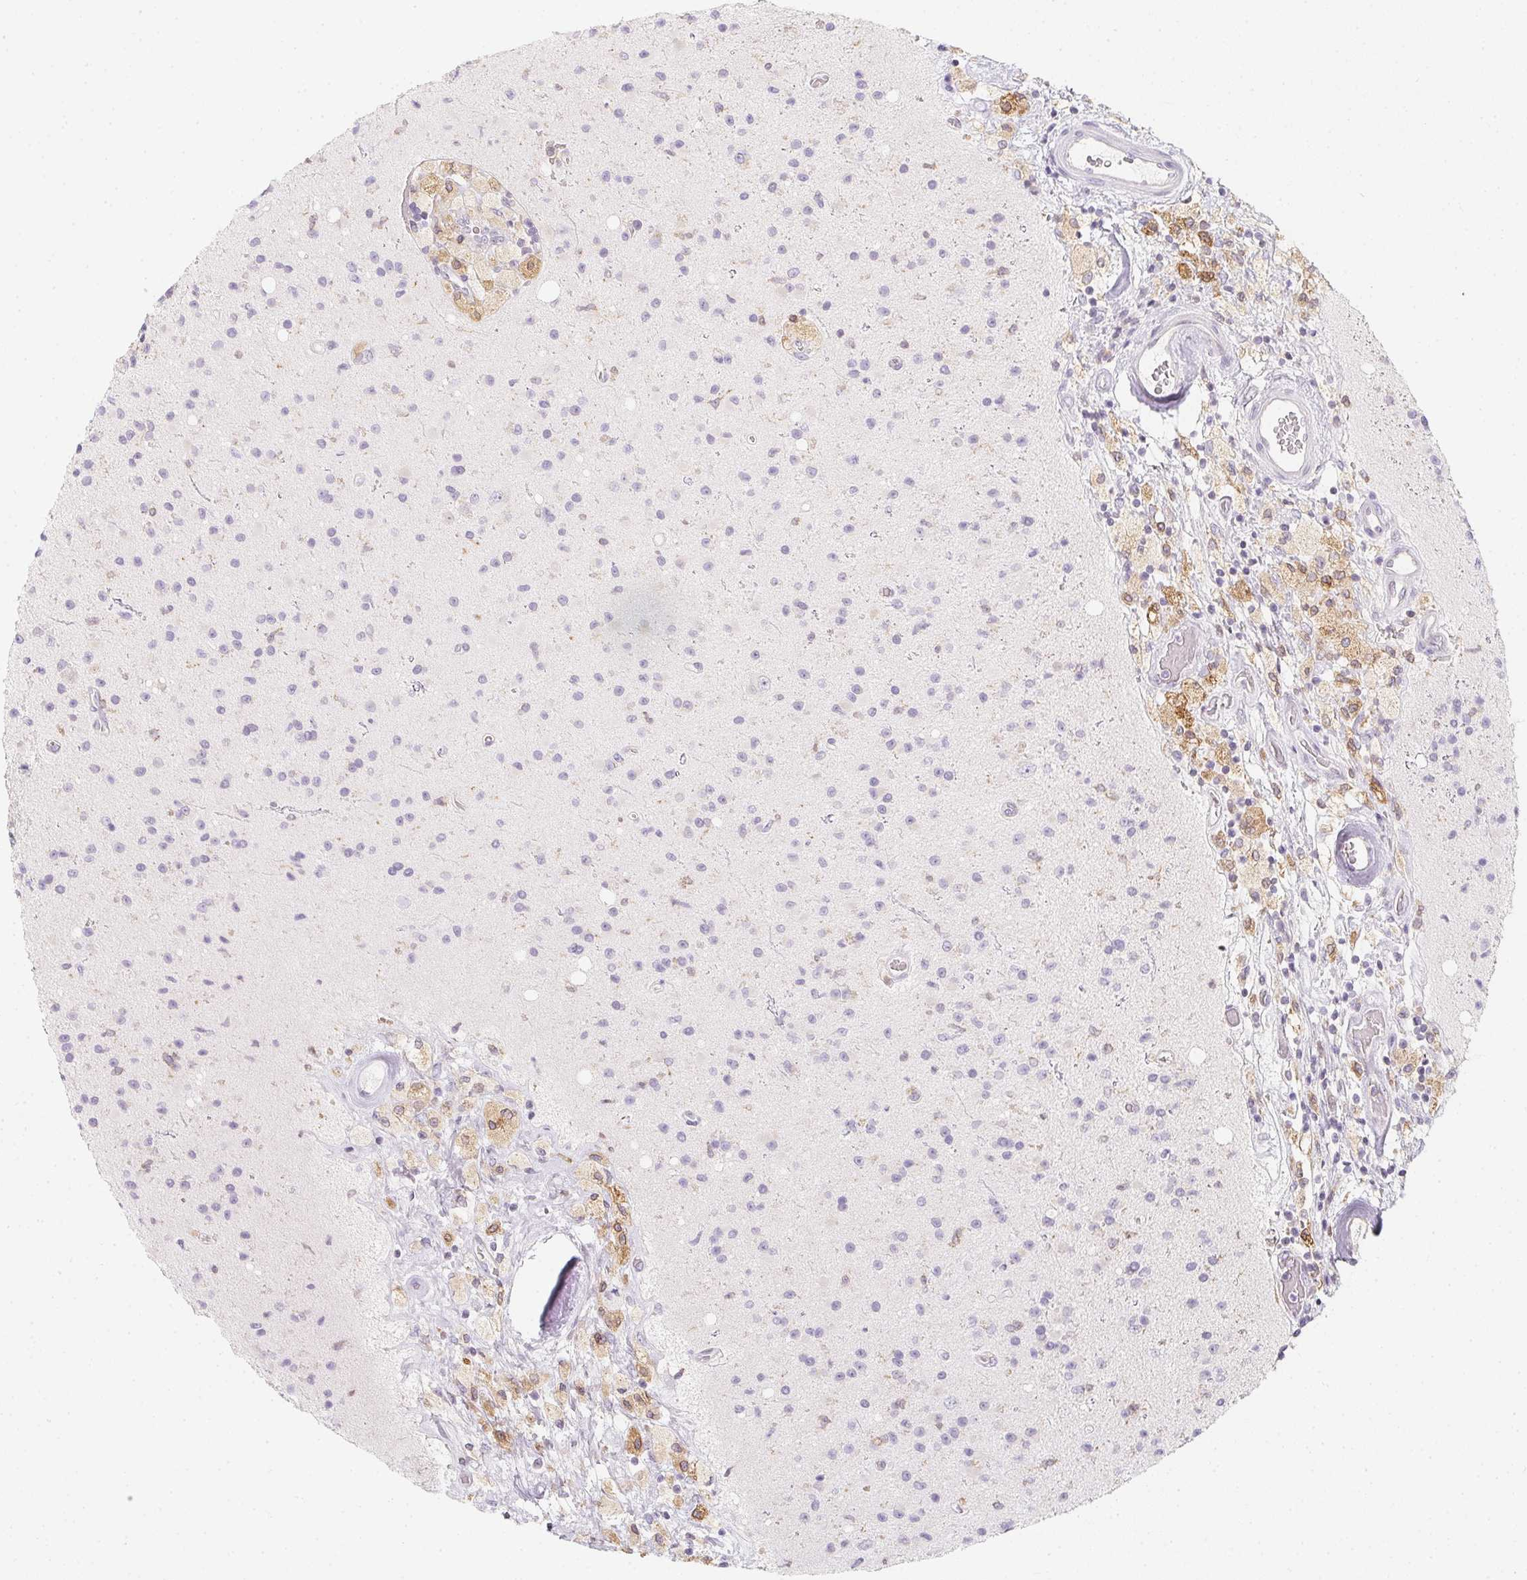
{"staining": {"intensity": "negative", "quantity": "none", "location": "none"}, "tissue": "glioma", "cell_type": "Tumor cells", "image_type": "cancer", "snomed": [{"axis": "morphology", "description": "Glioma, malignant, High grade"}, {"axis": "topography", "description": "Brain"}], "caption": "High power microscopy micrograph of an immunohistochemistry (IHC) image of glioma, revealing no significant positivity in tumor cells. The staining was performed using DAB to visualize the protein expression in brown, while the nuclei were stained in blue with hematoxylin (Magnification: 20x).", "gene": "SOAT1", "patient": {"sex": "male", "age": 36}}